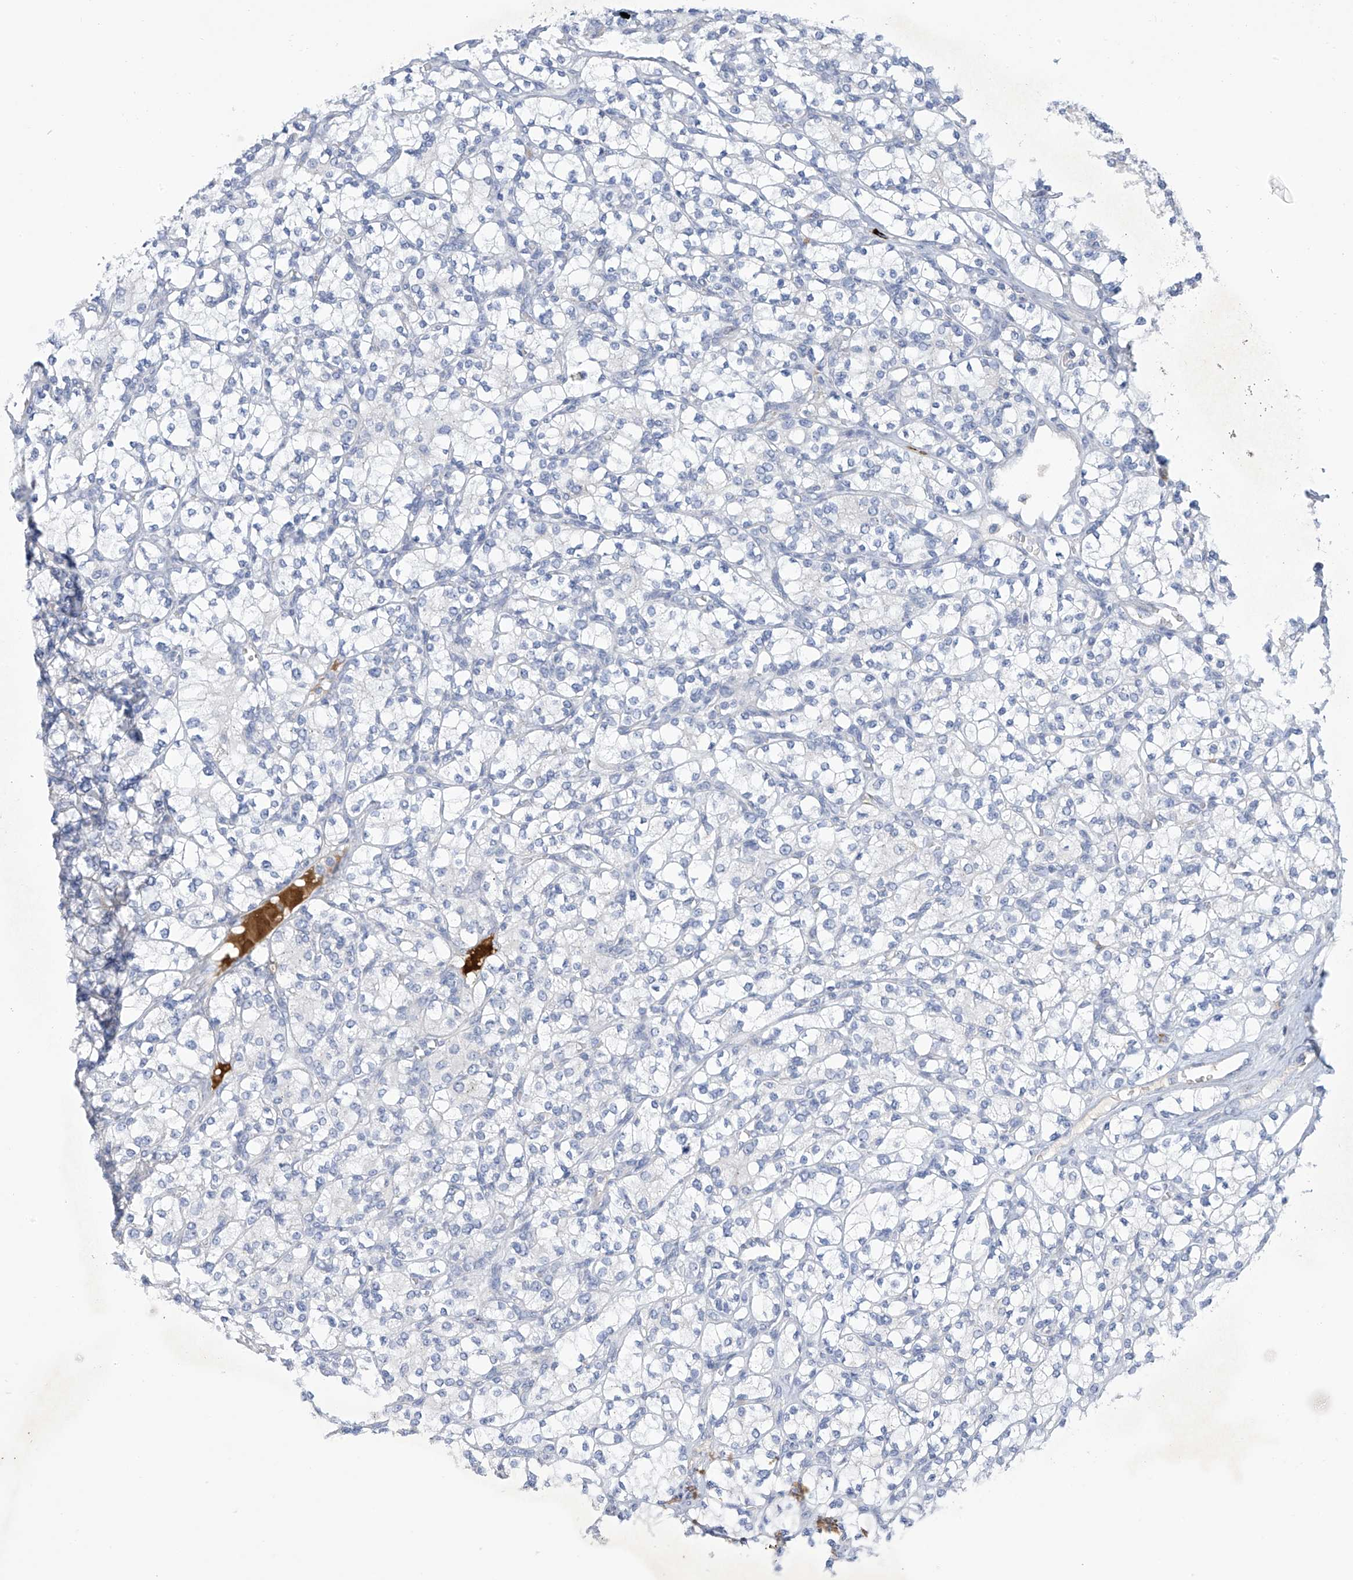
{"staining": {"intensity": "negative", "quantity": "none", "location": "none"}, "tissue": "renal cancer", "cell_type": "Tumor cells", "image_type": "cancer", "snomed": [{"axis": "morphology", "description": "Adenocarcinoma, NOS"}, {"axis": "topography", "description": "Kidney"}], "caption": "The histopathology image shows no staining of tumor cells in renal cancer.", "gene": "SLCO4A1", "patient": {"sex": "male", "age": 77}}